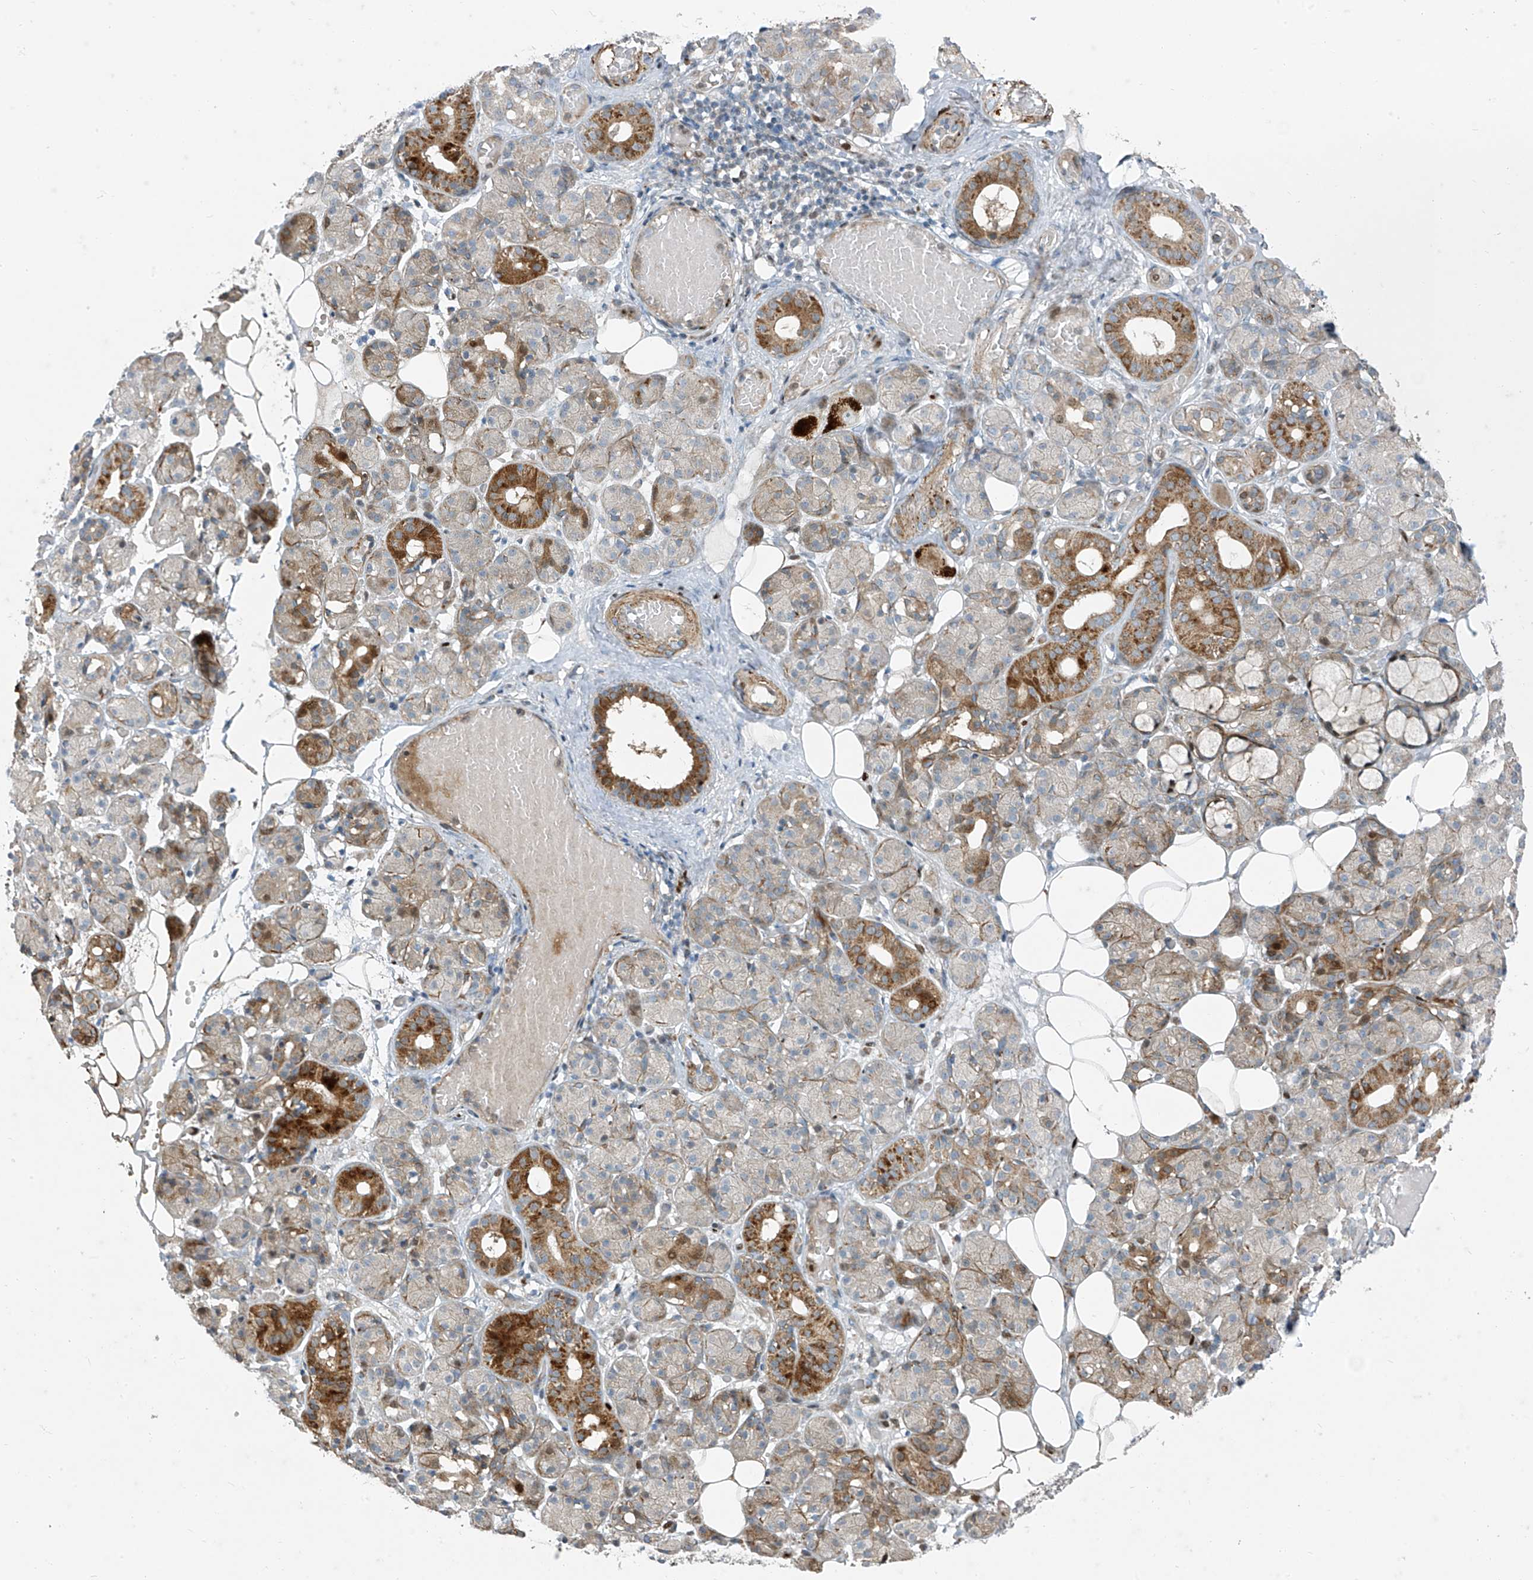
{"staining": {"intensity": "strong", "quantity": "<25%", "location": "cytoplasmic/membranous"}, "tissue": "salivary gland", "cell_type": "Glandular cells", "image_type": "normal", "snomed": [{"axis": "morphology", "description": "Normal tissue, NOS"}, {"axis": "topography", "description": "Salivary gland"}], "caption": "This micrograph reveals immunohistochemistry (IHC) staining of normal human salivary gland, with medium strong cytoplasmic/membranous positivity in about <25% of glandular cells.", "gene": "PPCS", "patient": {"sex": "male", "age": 63}}